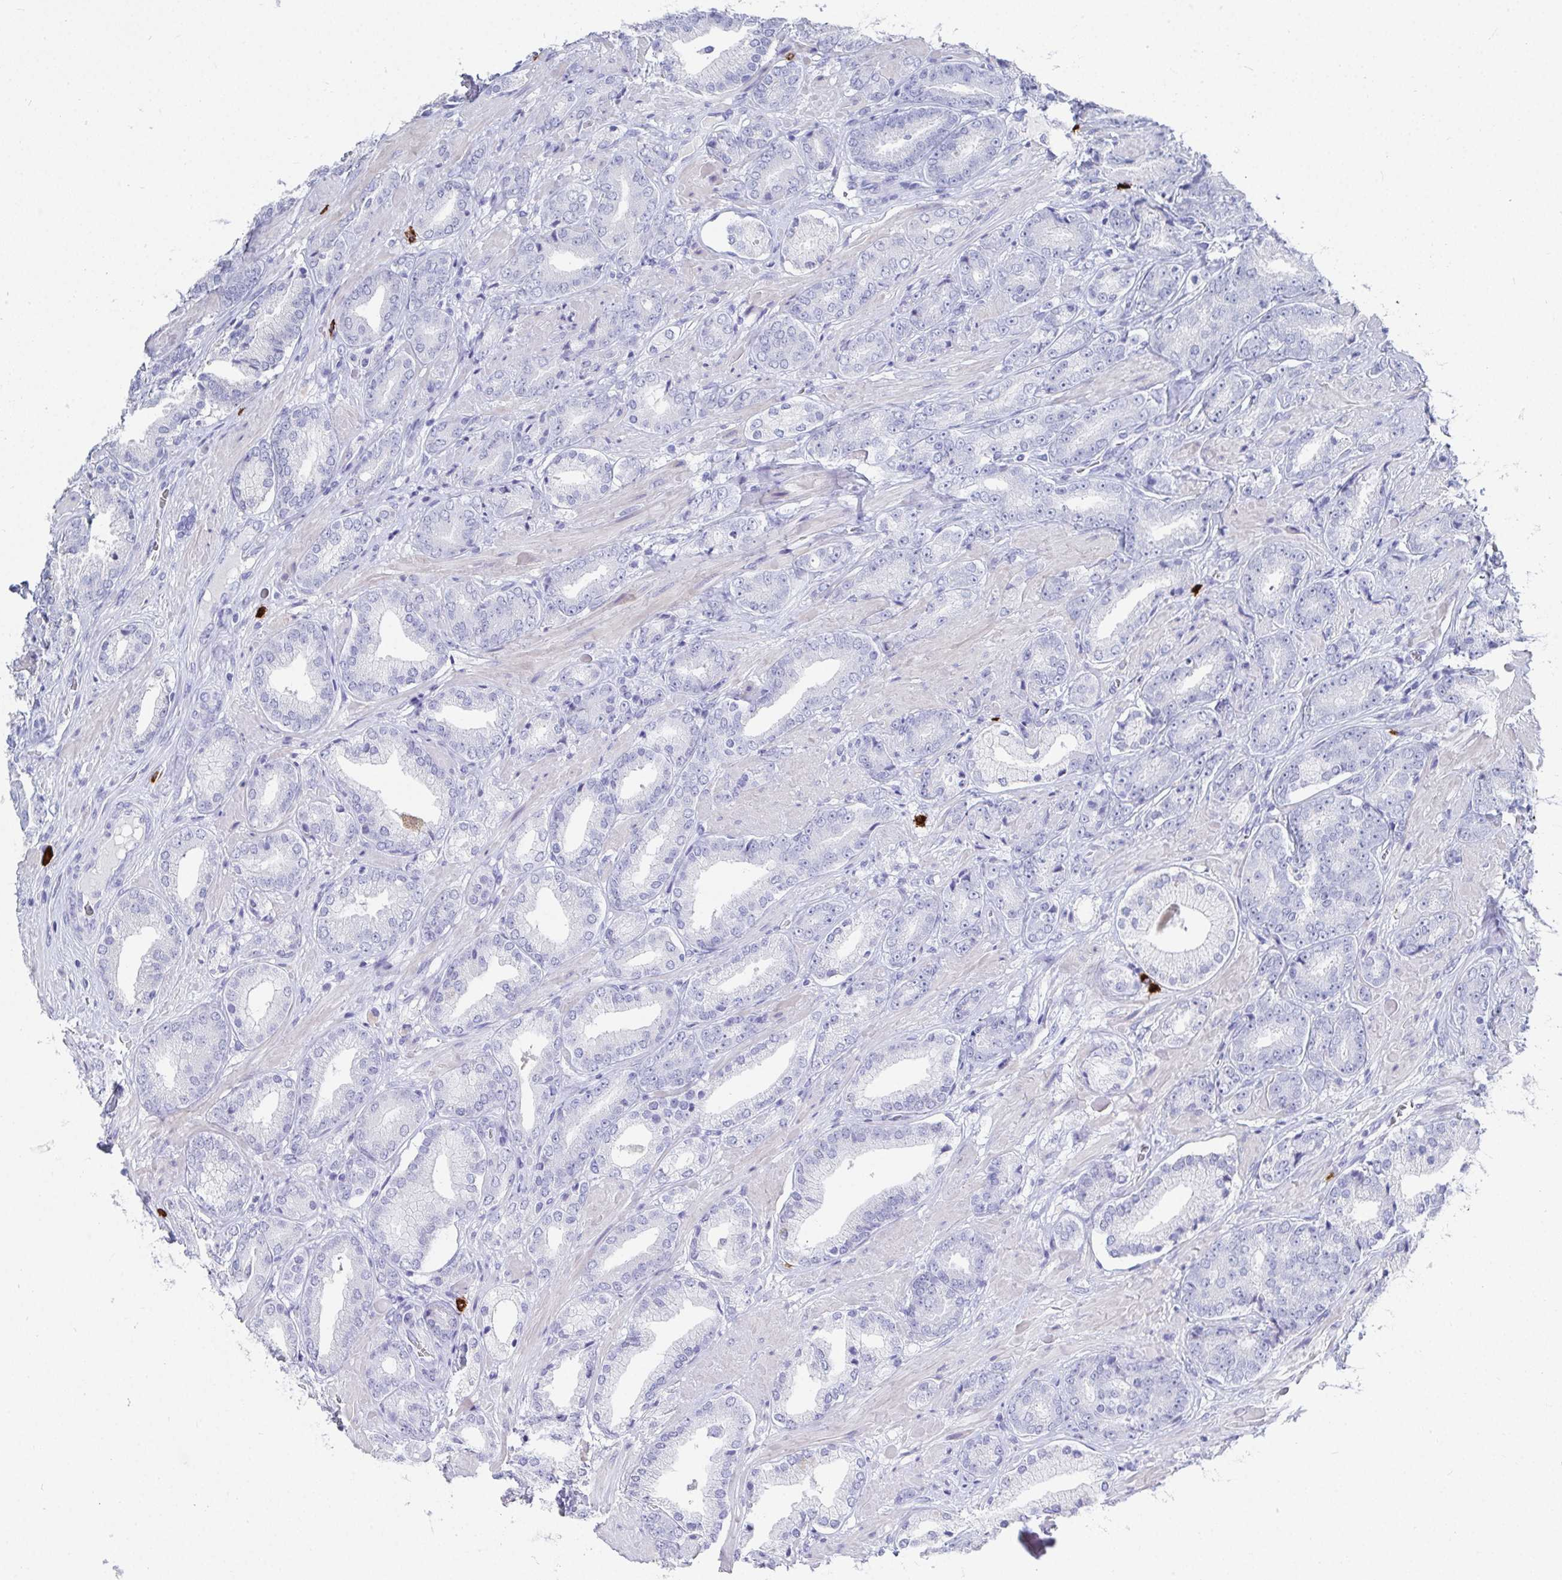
{"staining": {"intensity": "negative", "quantity": "none", "location": "none"}, "tissue": "prostate cancer", "cell_type": "Tumor cells", "image_type": "cancer", "snomed": [{"axis": "morphology", "description": "Adenocarcinoma, High grade"}, {"axis": "topography", "description": "Prostate"}], "caption": "High magnification brightfield microscopy of adenocarcinoma (high-grade) (prostate) stained with DAB (3,3'-diaminobenzidine) (brown) and counterstained with hematoxylin (blue): tumor cells show no significant expression.", "gene": "GRIA1", "patient": {"sex": "male", "age": 56}}